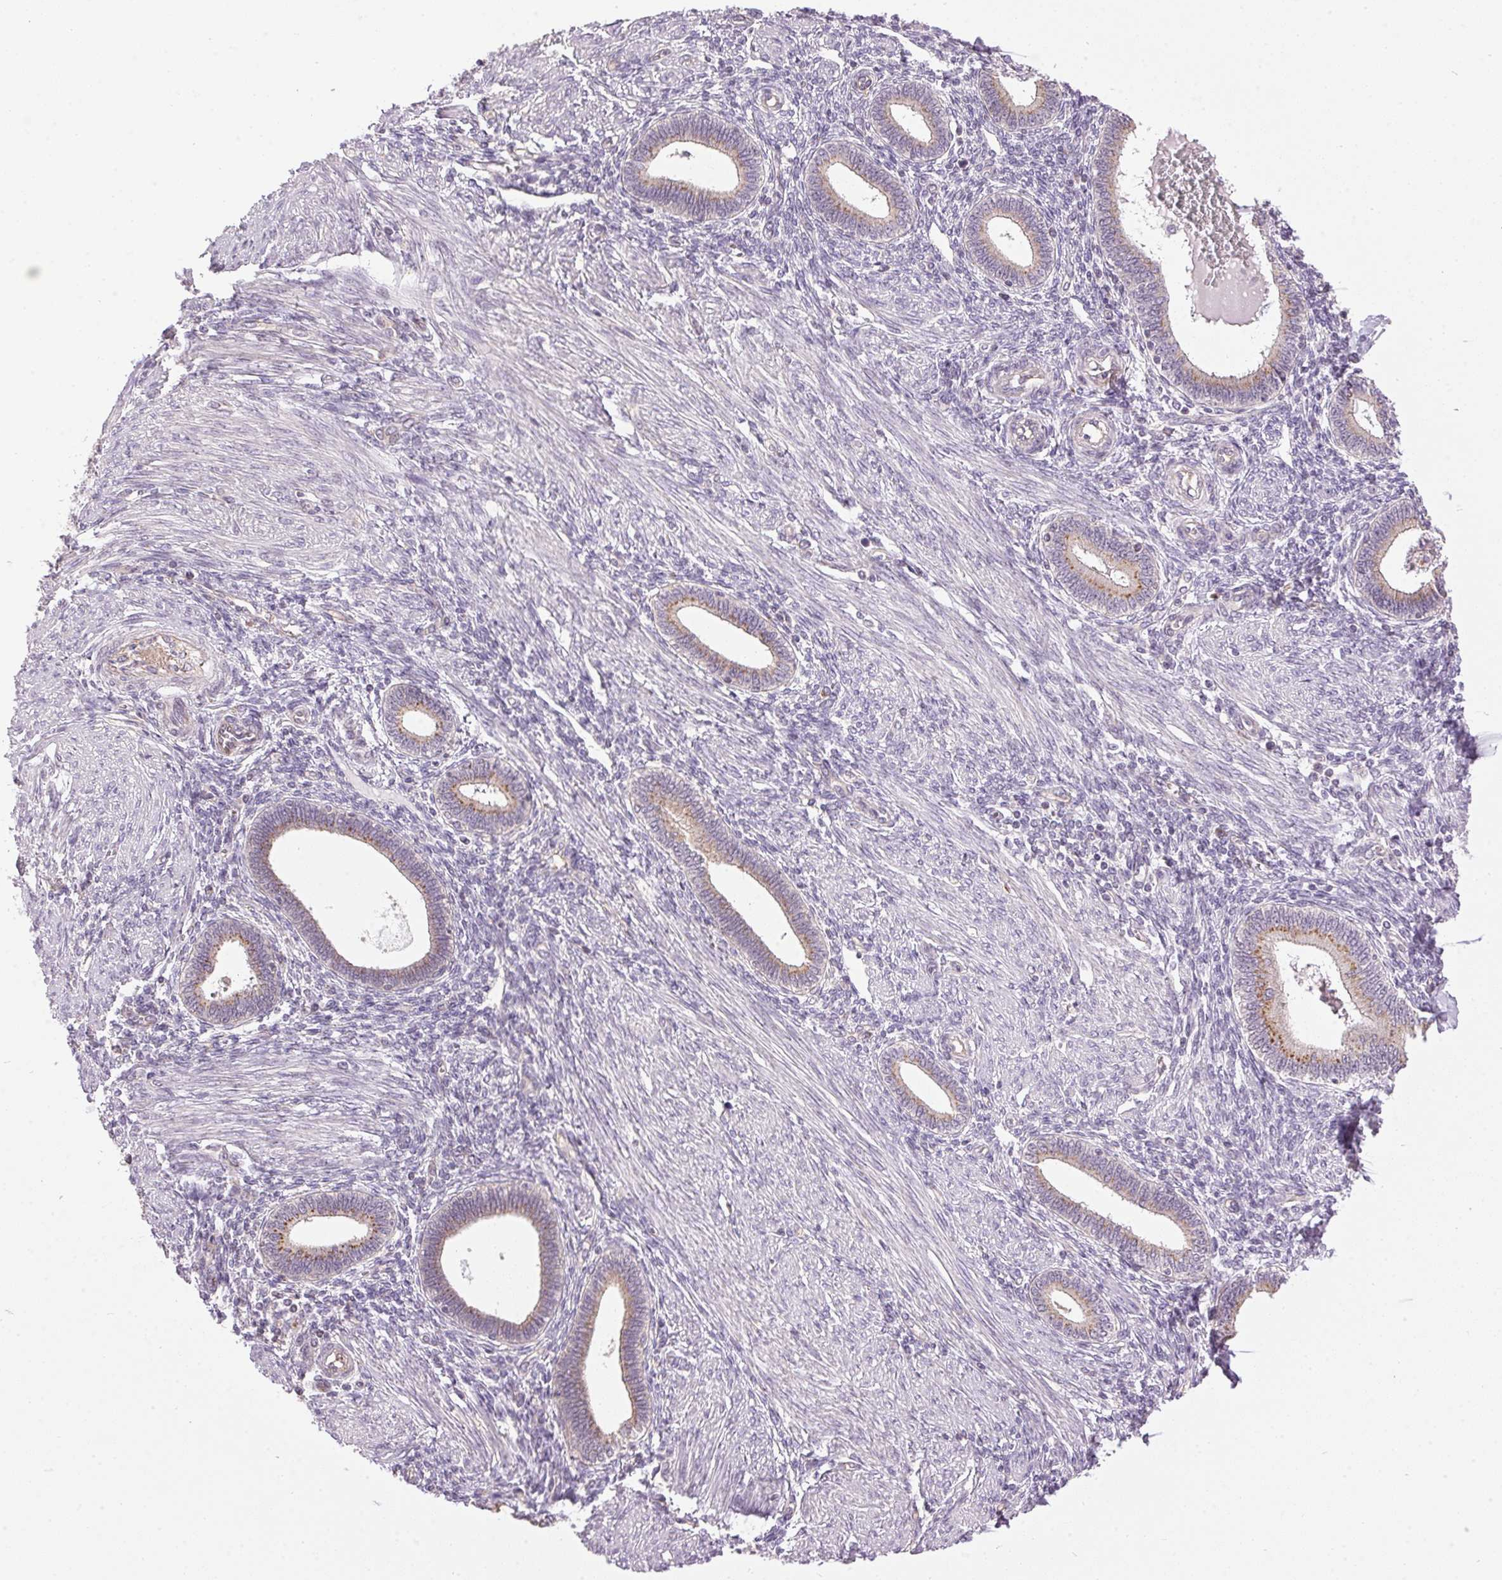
{"staining": {"intensity": "negative", "quantity": "none", "location": "none"}, "tissue": "endometrium", "cell_type": "Cells in endometrial stroma", "image_type": "normal", "snomed": [{"axis": "morphology", "description": "Normal tissue, NOS"}, {"axis": "topography", "description": "Endometrium"}], "caption": "Cells in endometrial stroma are negative for protein expression in unremarkable human endometrium. (DAB IHC, high magnification).", "gene": "GOLPH3", "patient": {"sex": "female", "age": 42}}